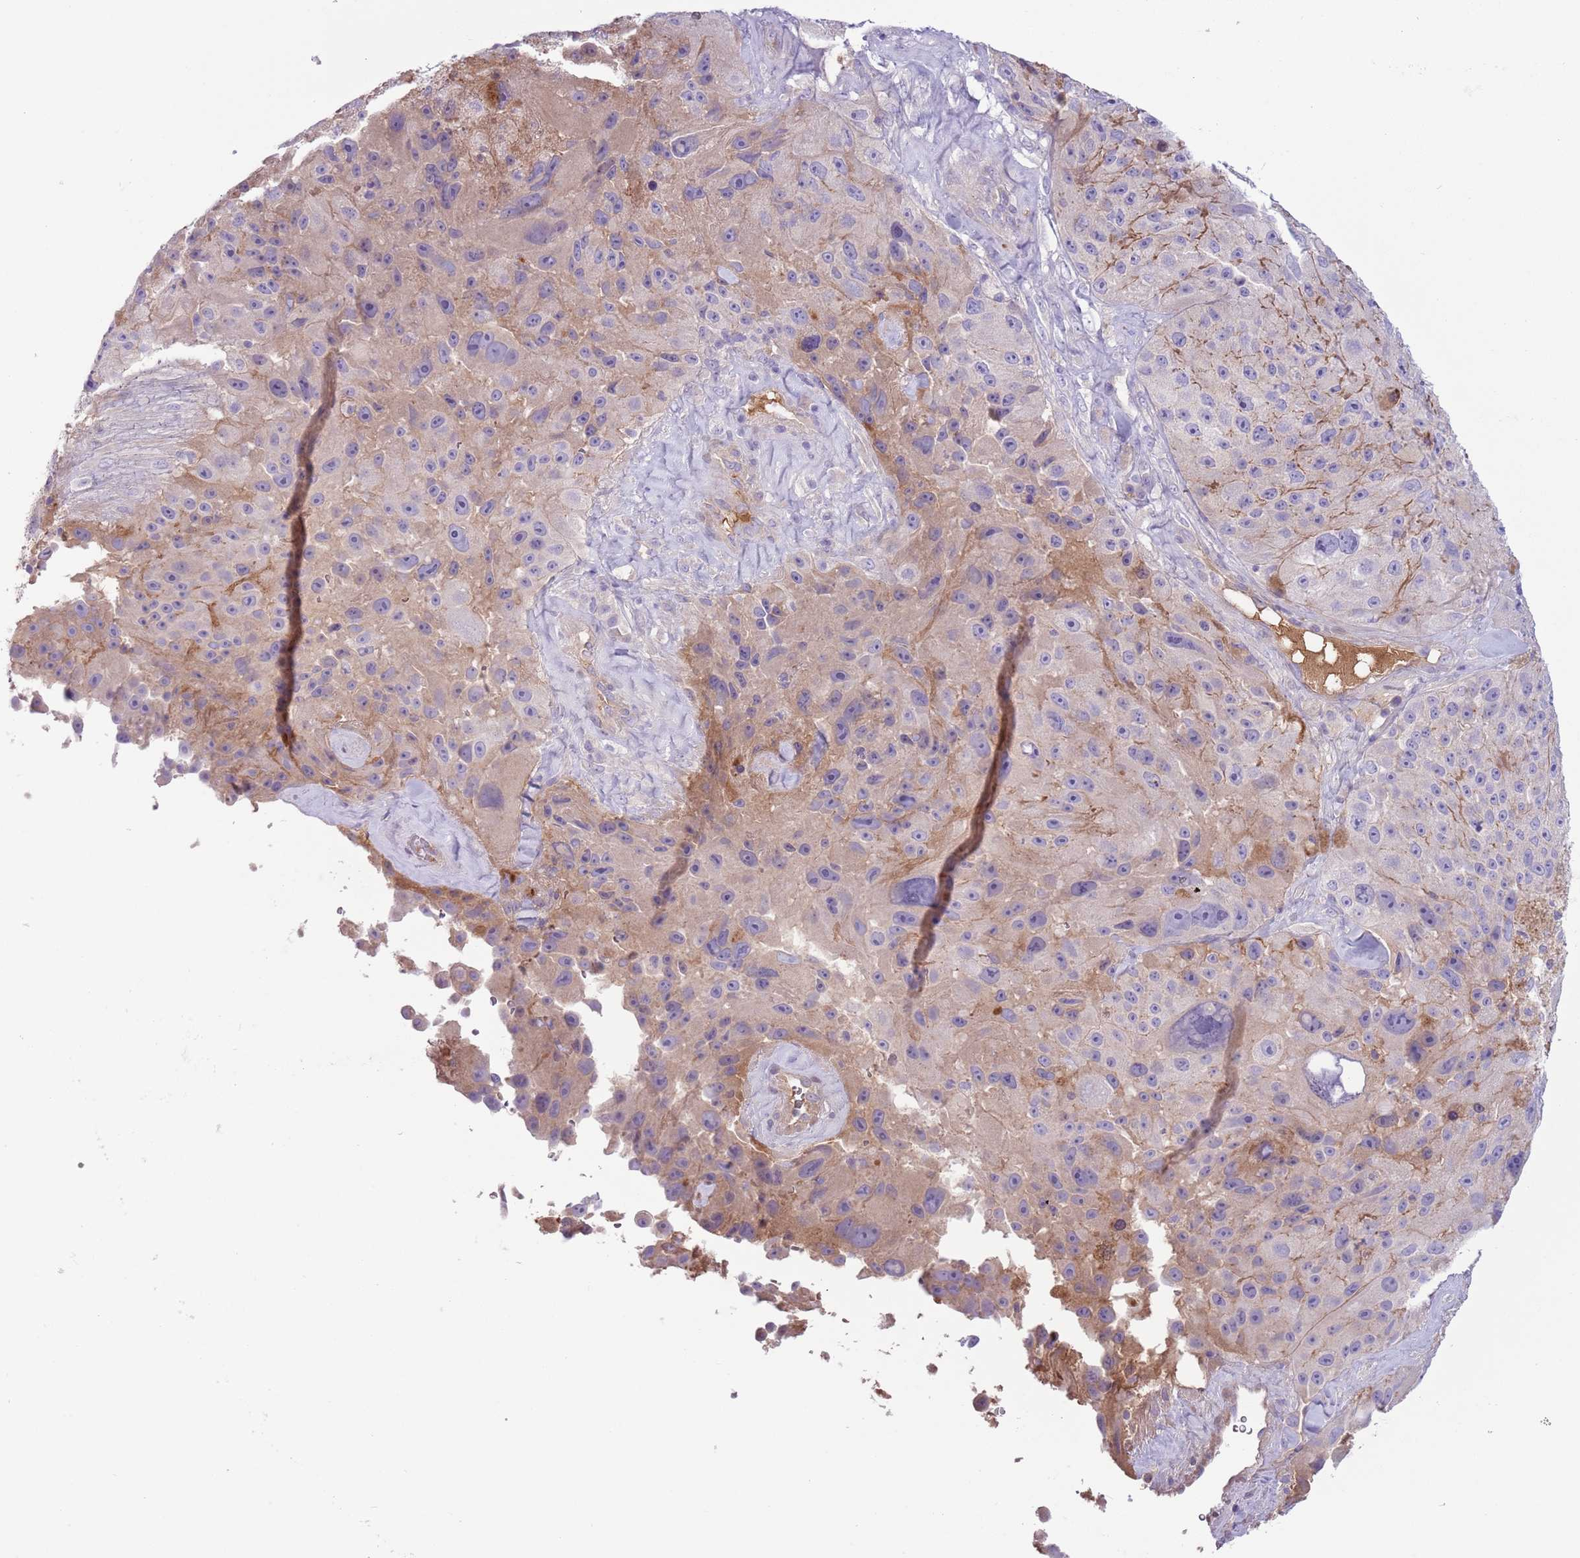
{"staining": {"intensity": "negative", "quantity": "none", "location": "none"}, "tissue": "melanoma", "cell_type": "Tumor cells", "image_type": "cancer", "snomed": [{"axis": "morphology", "description": "Malignant melanoma, Metastatic site"}, {"axis": "topography", "description": "Lymph node"}], "caption": "An immunohistochemistry histopathology image of malignant melanoma (metastatic site) is shown. There is no staining in tumor cells of malignant melanoma (metastatic site). (Immunohistochemistry (ihc), brightfield microscopy, high magnification).", "gene": "CFH", "patient": {"sex": "male", "age": 62}}